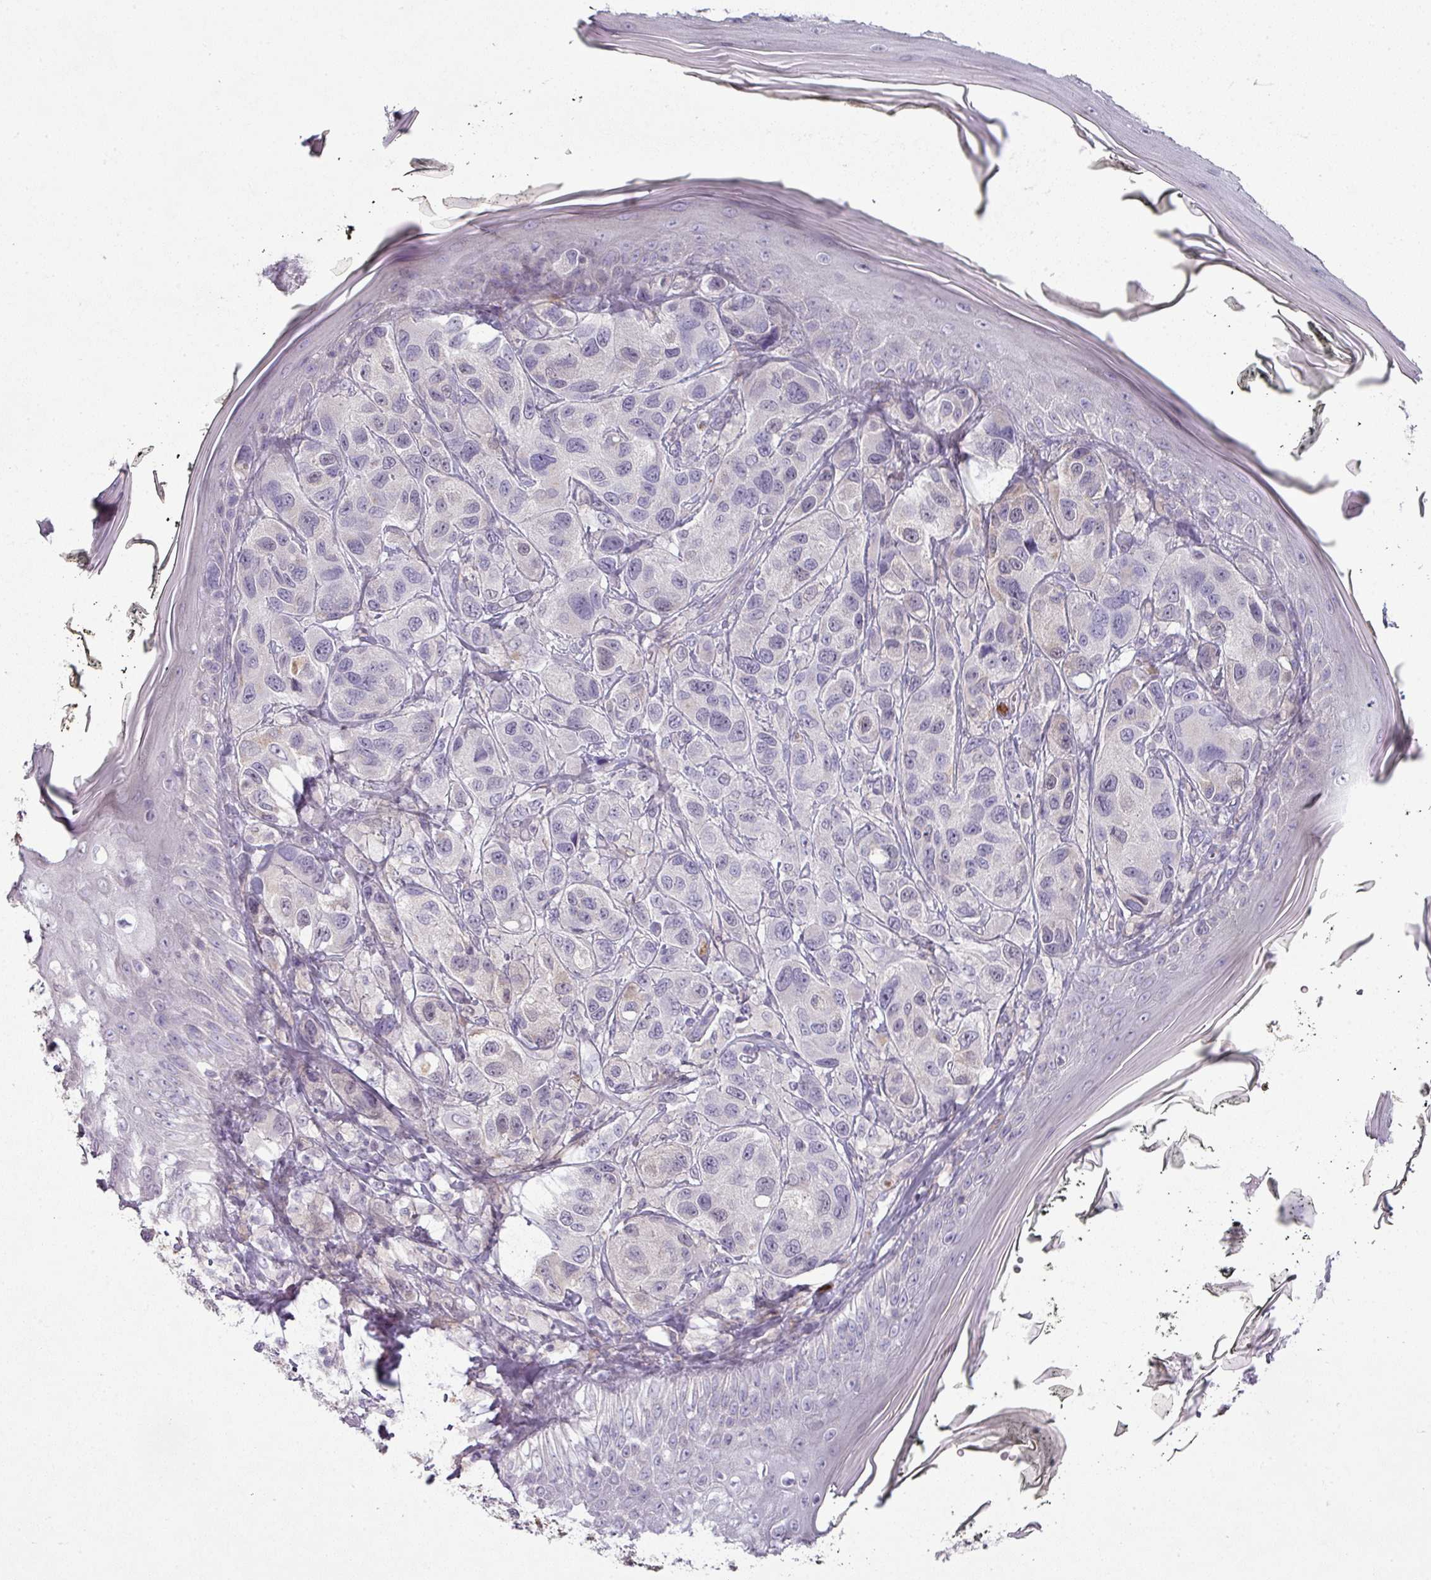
{"staining": {"intensity": "weak", "quantity": "<25%", "location": "cytoplasmic/membranous"}, "tissue": "melanoma", "cell_type": "Tumor cells", "image_type": "cancer", "snomed": [{"axis": "morphology", "description": "Malignant melanoma, NOS"}, {"axis": "topography", "description": "Skin"}], "caption": "Melanoma stained for a protein using immunohistochemistry (IHC) exhibits no expression tumor cells.", "gene": "MAGEC3", "patient": {"sex": "male", "age": 42}}